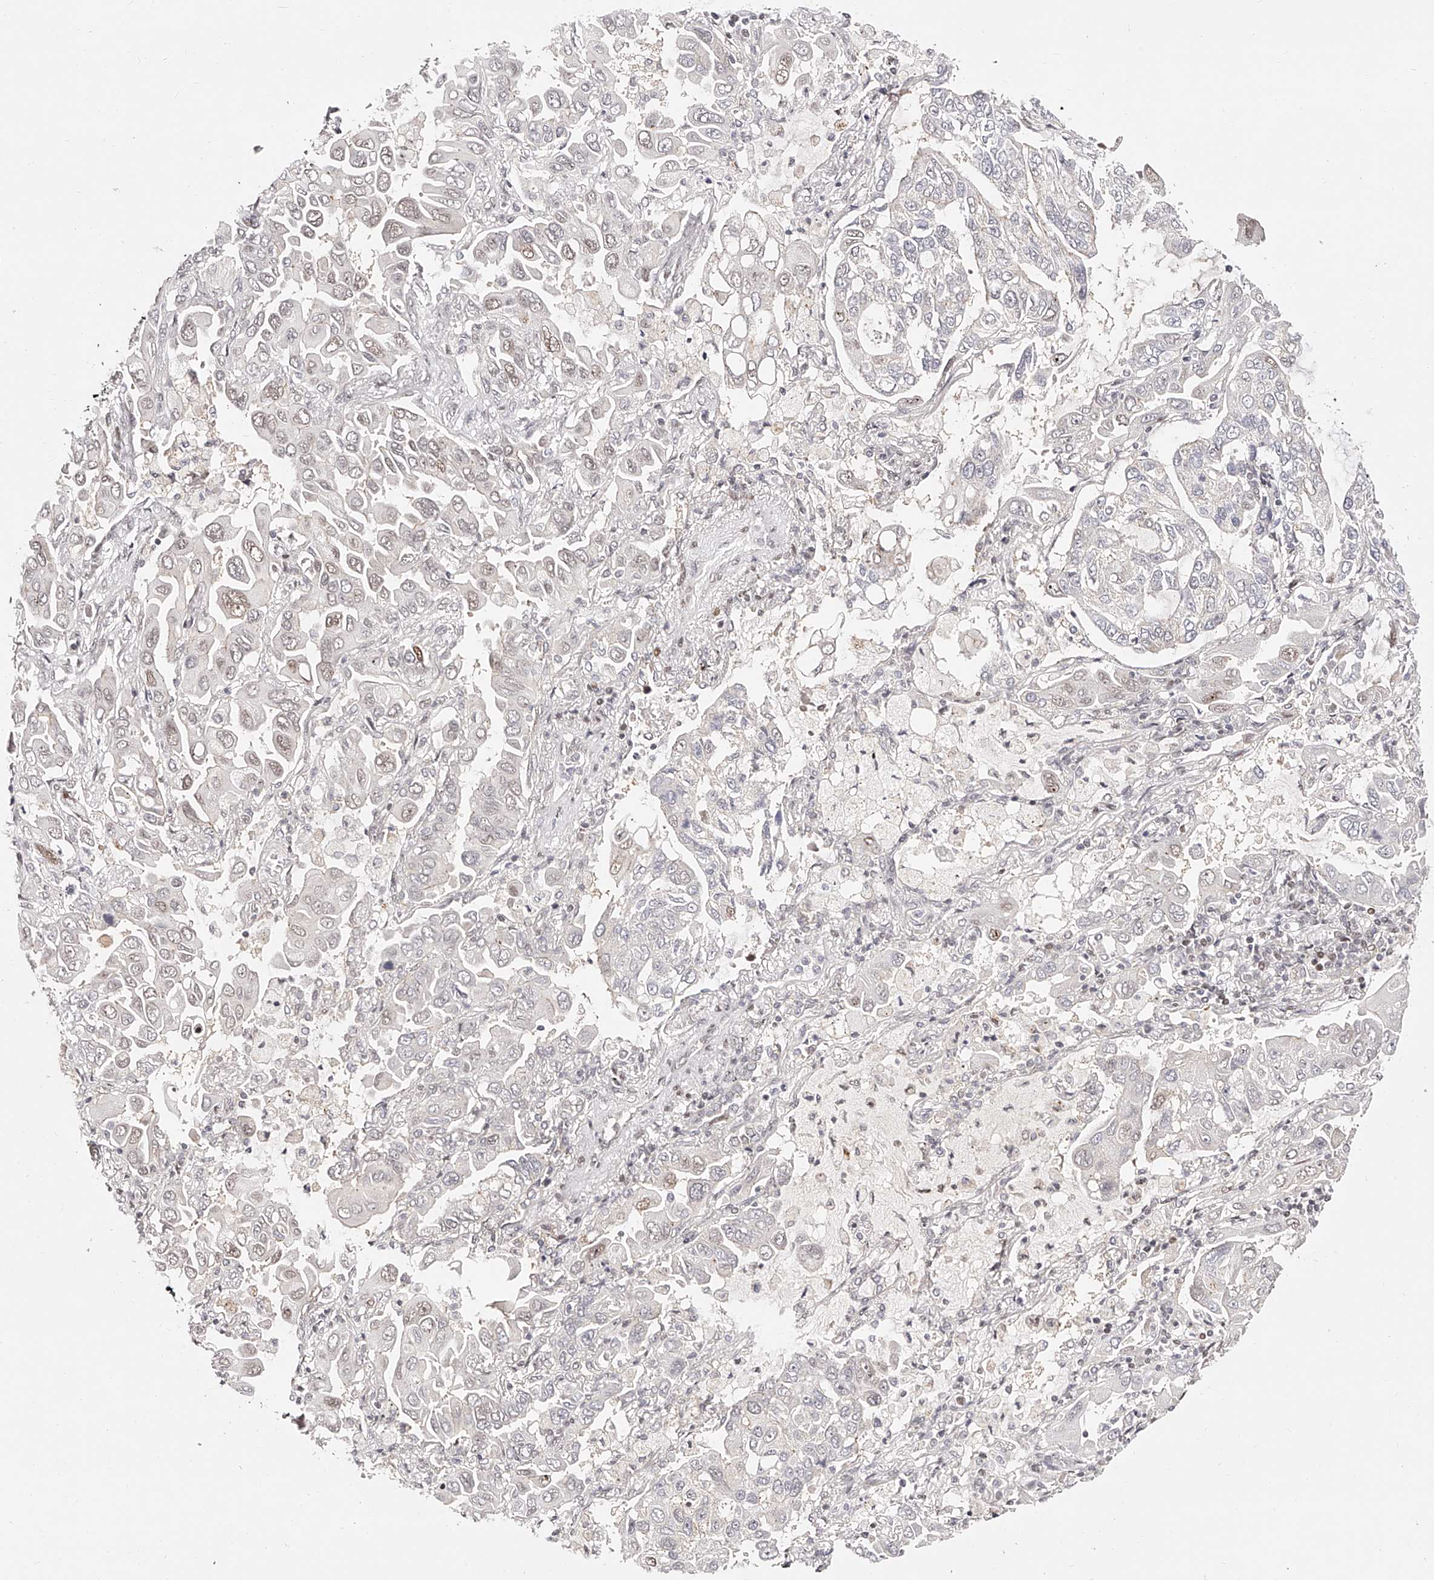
{"staining": {"intensity": "negative", "quantity": "none", "location": "none"}, "tissue": "lung cancer", "cell_type": "Tumor cells", "image_type": "cancer", "snomed": [{"axis": "morphology", "description": "Adenocarcinoma, NOS"}, {"axis": "topography", "description": "Lung"}], "caption": "DAB immunohistochemical staining of lung cancer shows no significant positivity in tumor cells.", "gene": "USF3", "patient": {"sex": "male", "age": 64}}